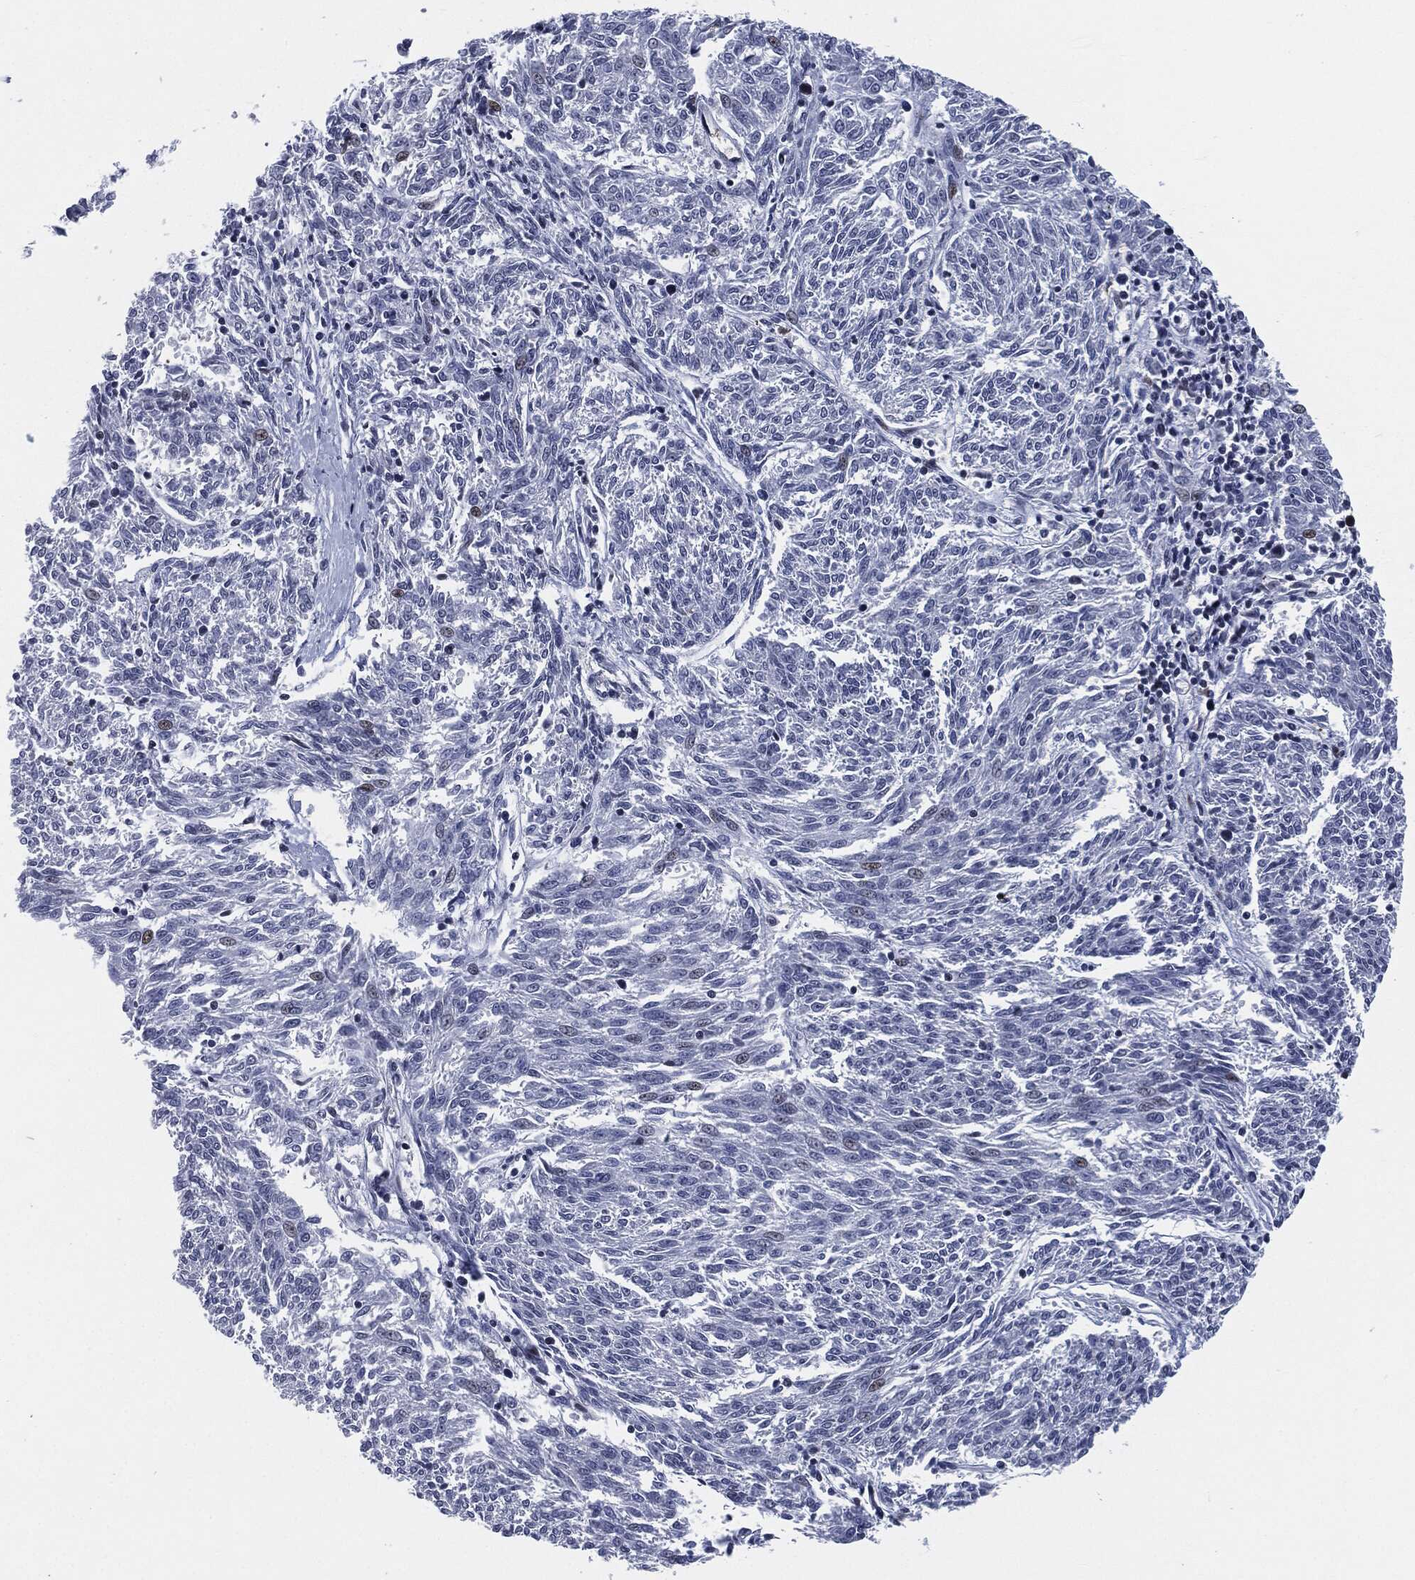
{"staining": {"intensity": "negative", "quantity": "none", "location": "none"}, "tissue": "melanoma", "cell_type": "Tumor cells", "image_type": "cancer", "snomed": [{"axis": "morphology", "description": "Malignant melanoma, NOS"}, {"axis": "topography", "description": "Skin"}], "caption": "Immunohistochemistry (IHC) of human malignant melanoma exhibits no expression in tumor cells.", "gene": "AKT2", "patient": {"sex": "female", "age": 72}}